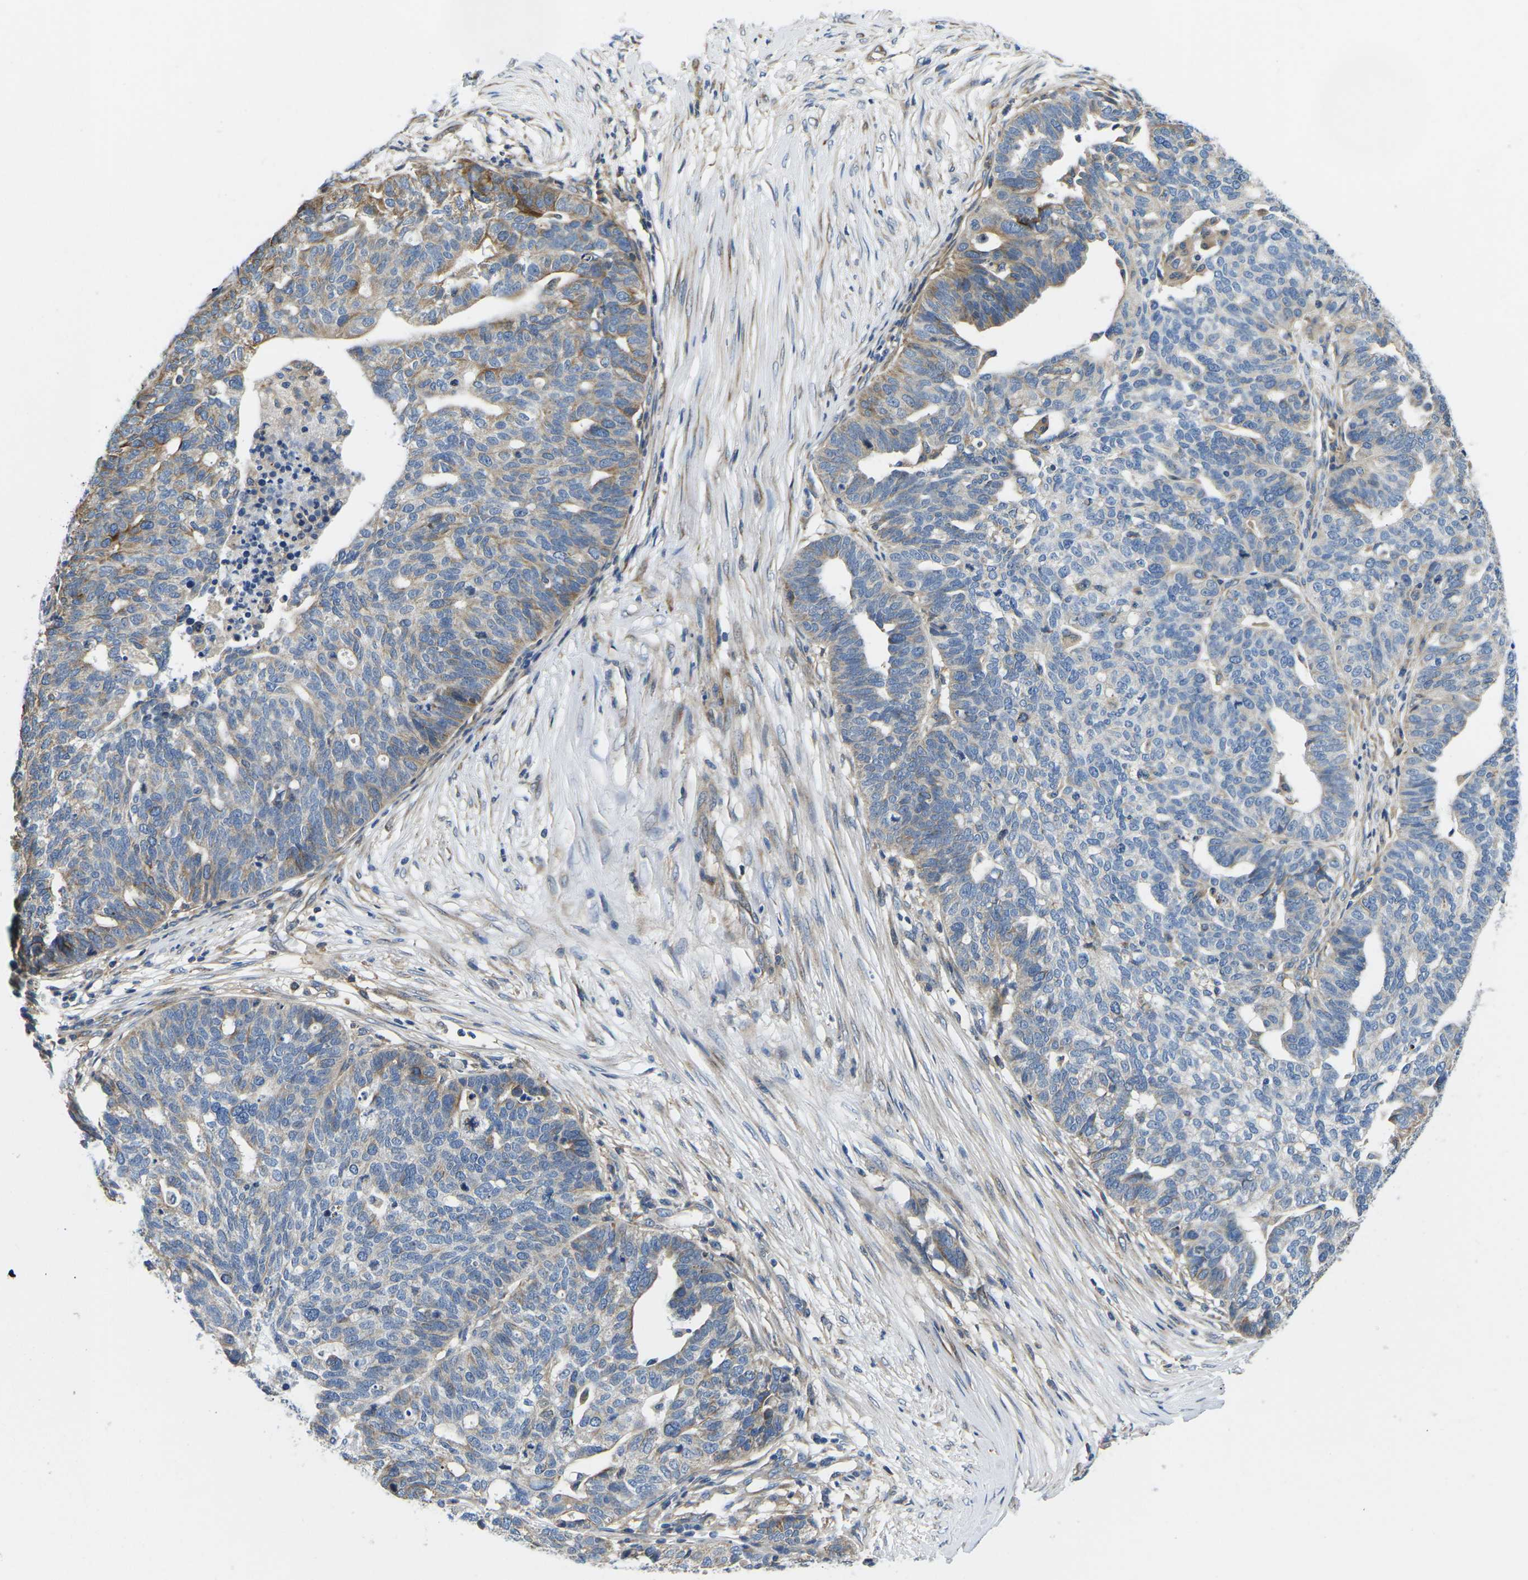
{"staining": {"intensity": "weak", "quantity": "25%-75%", "location": "cytoplasmic/membranous"}, "tissue": "ovarian cancer", "cell_type": "Tumor cells", "image_type": "cancer", "snomed": [{"axis": "morphology", "description": "Cystadenocarcinoma, serous, NOS"}, {"axis": "topography", "description": "Ovary"}], "caption": "Ovarian cancer stained for a protein displays weak cytoplasmic/membranous positivity in tumor cells. The staining is performed using DAB brown chromogen to label protein expression. The nuclei are counter-stained blue using hematoxylin.", "gene": "TMEFF2", "patient": {"sex": "female", "age": 59}}